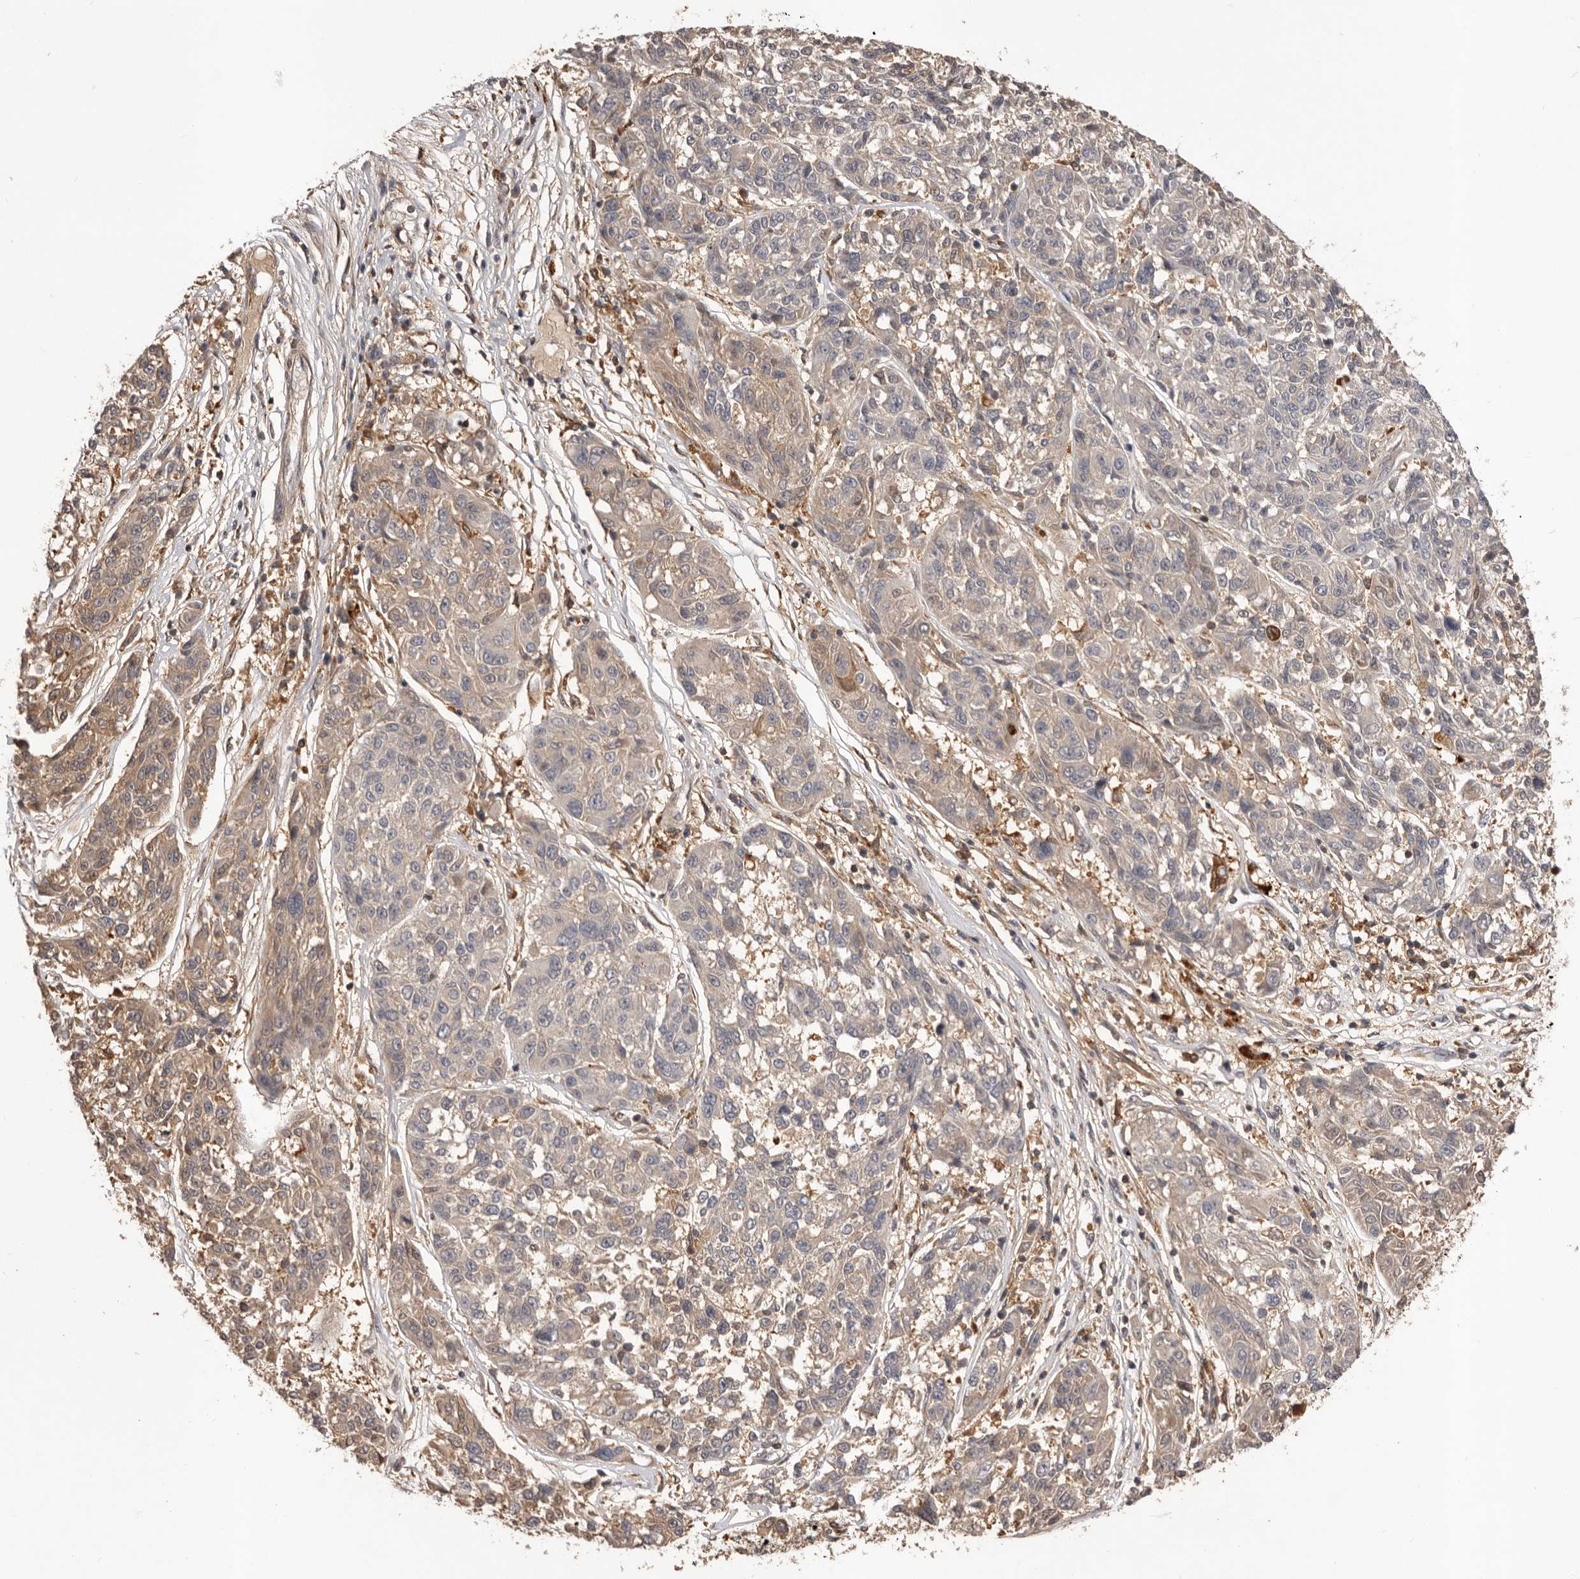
{"staining": {"intensity": "weak", "quantity": "25%-75%", "location": "cytoplasmic/membranous"}, "tissue": "melanoma", "cell_type": "Tumor cells", "image_type": "cancer", "snomed": [{"axis": "morphology", "description": "Malignant melanoma, NOS"}, {"axis": "topography", "description": "Skin"}], "caption": "Weak cytoplasmic/membranous staining for a protein is appreciated in approximately 25%-75% of tumor cells of melanoma using immunohistochemistry (IHC).", "gene": "GLIPR2", "patient": {"sex": "male", "age": 53}}